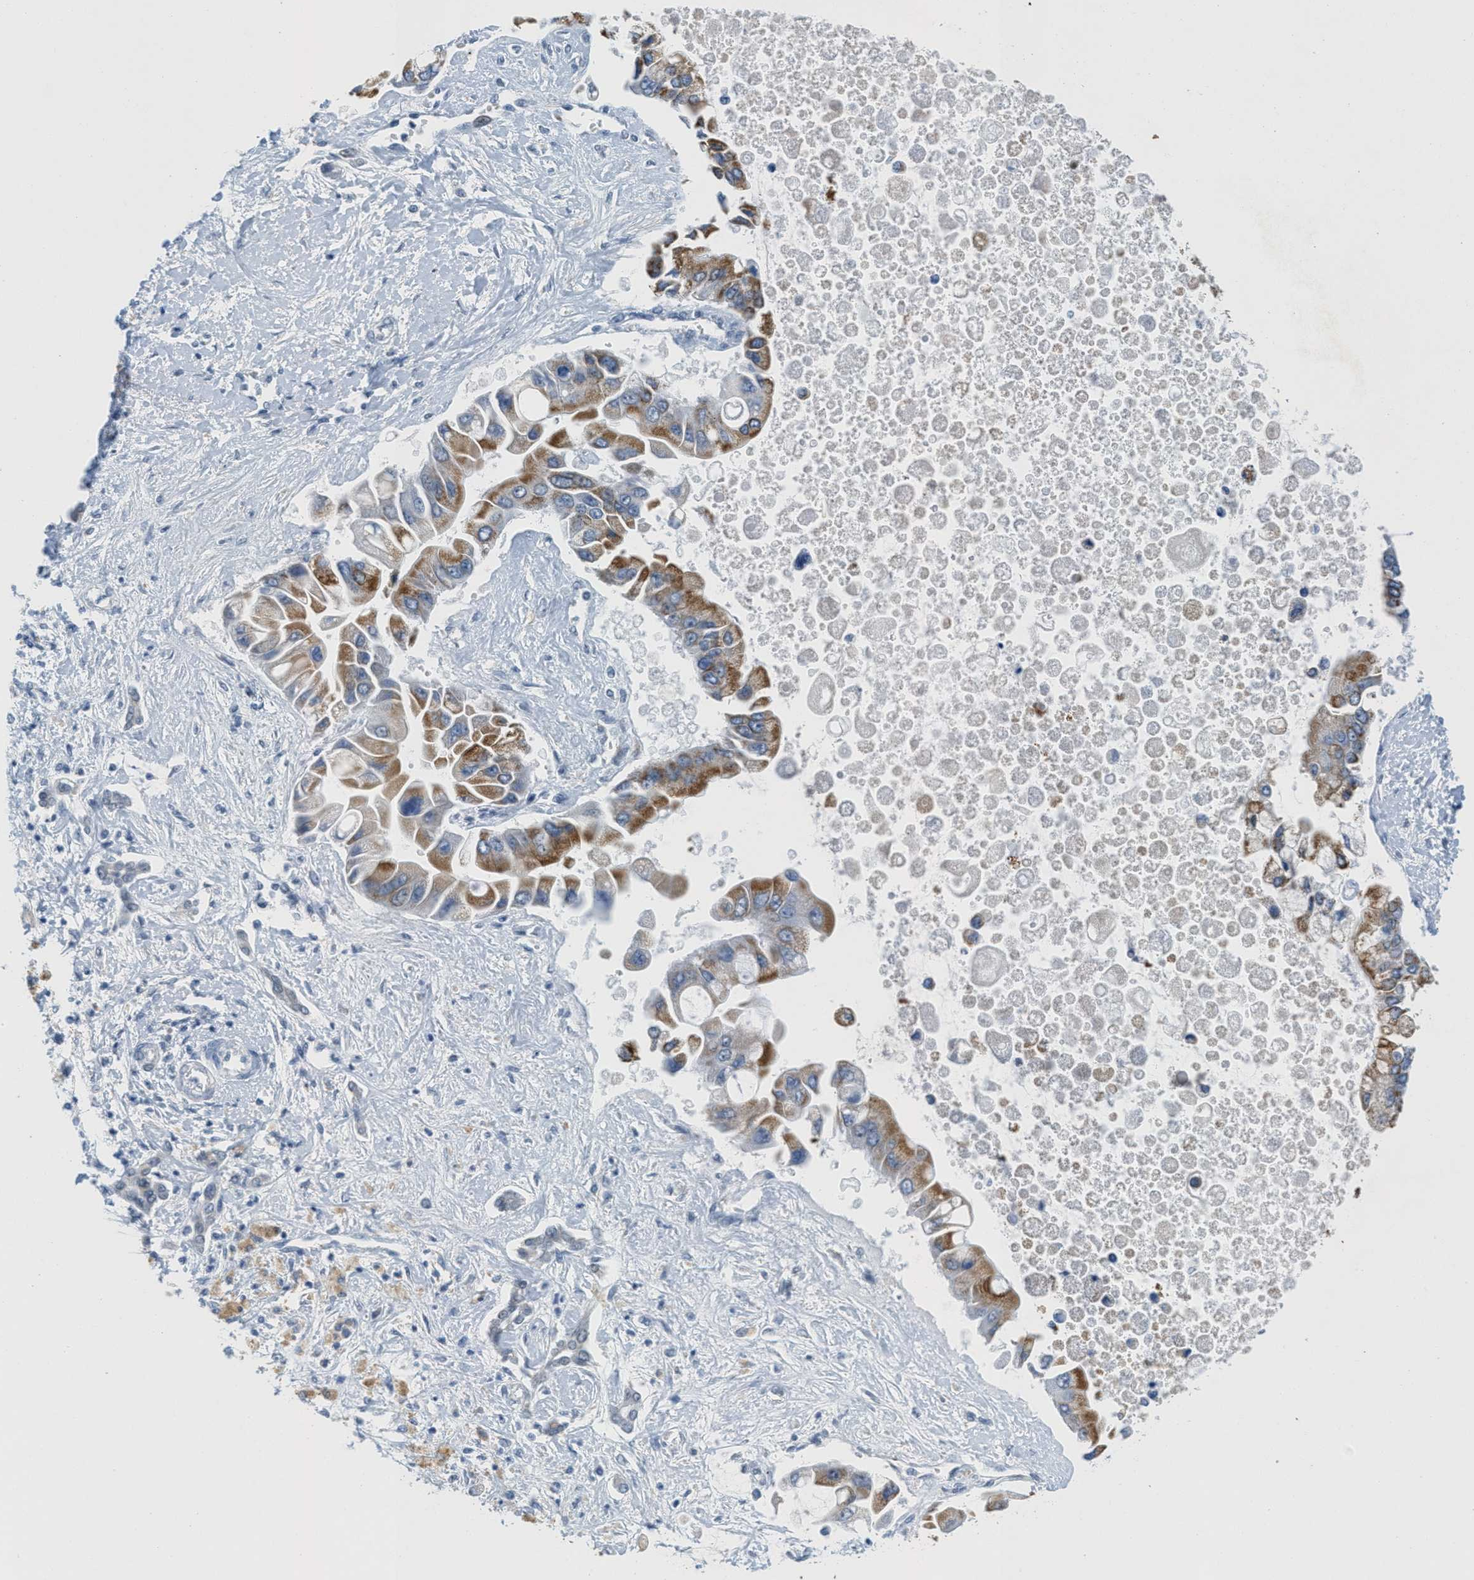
{"staining": {"intensity": "moderate", "quantity": ">75%", "location": "cytoplasmic/membranous"}, "tissue": "liver cancer", "cell_type": "Tumor cells", "image_type": "cancer", "snomed": [{"axis": "morphology", "description": "Cholangiocarcinoma"}, {"axis": "topography", "description": "Liver"}], "caption": "Immunohistochemistry (IHC) micrograph of neoplastic tissue: human cholangiocarcinoma (liver) stained using immunohistochemistry (IHC) displays medium levels of moderate protein expression localized specifically in the cytoplasmic/membranous of tumor cells, appearing as a cytoplasmic/membranous brown color.", "gene": "HS3ST2", "patient": {"sex": "male", "age": 50}}